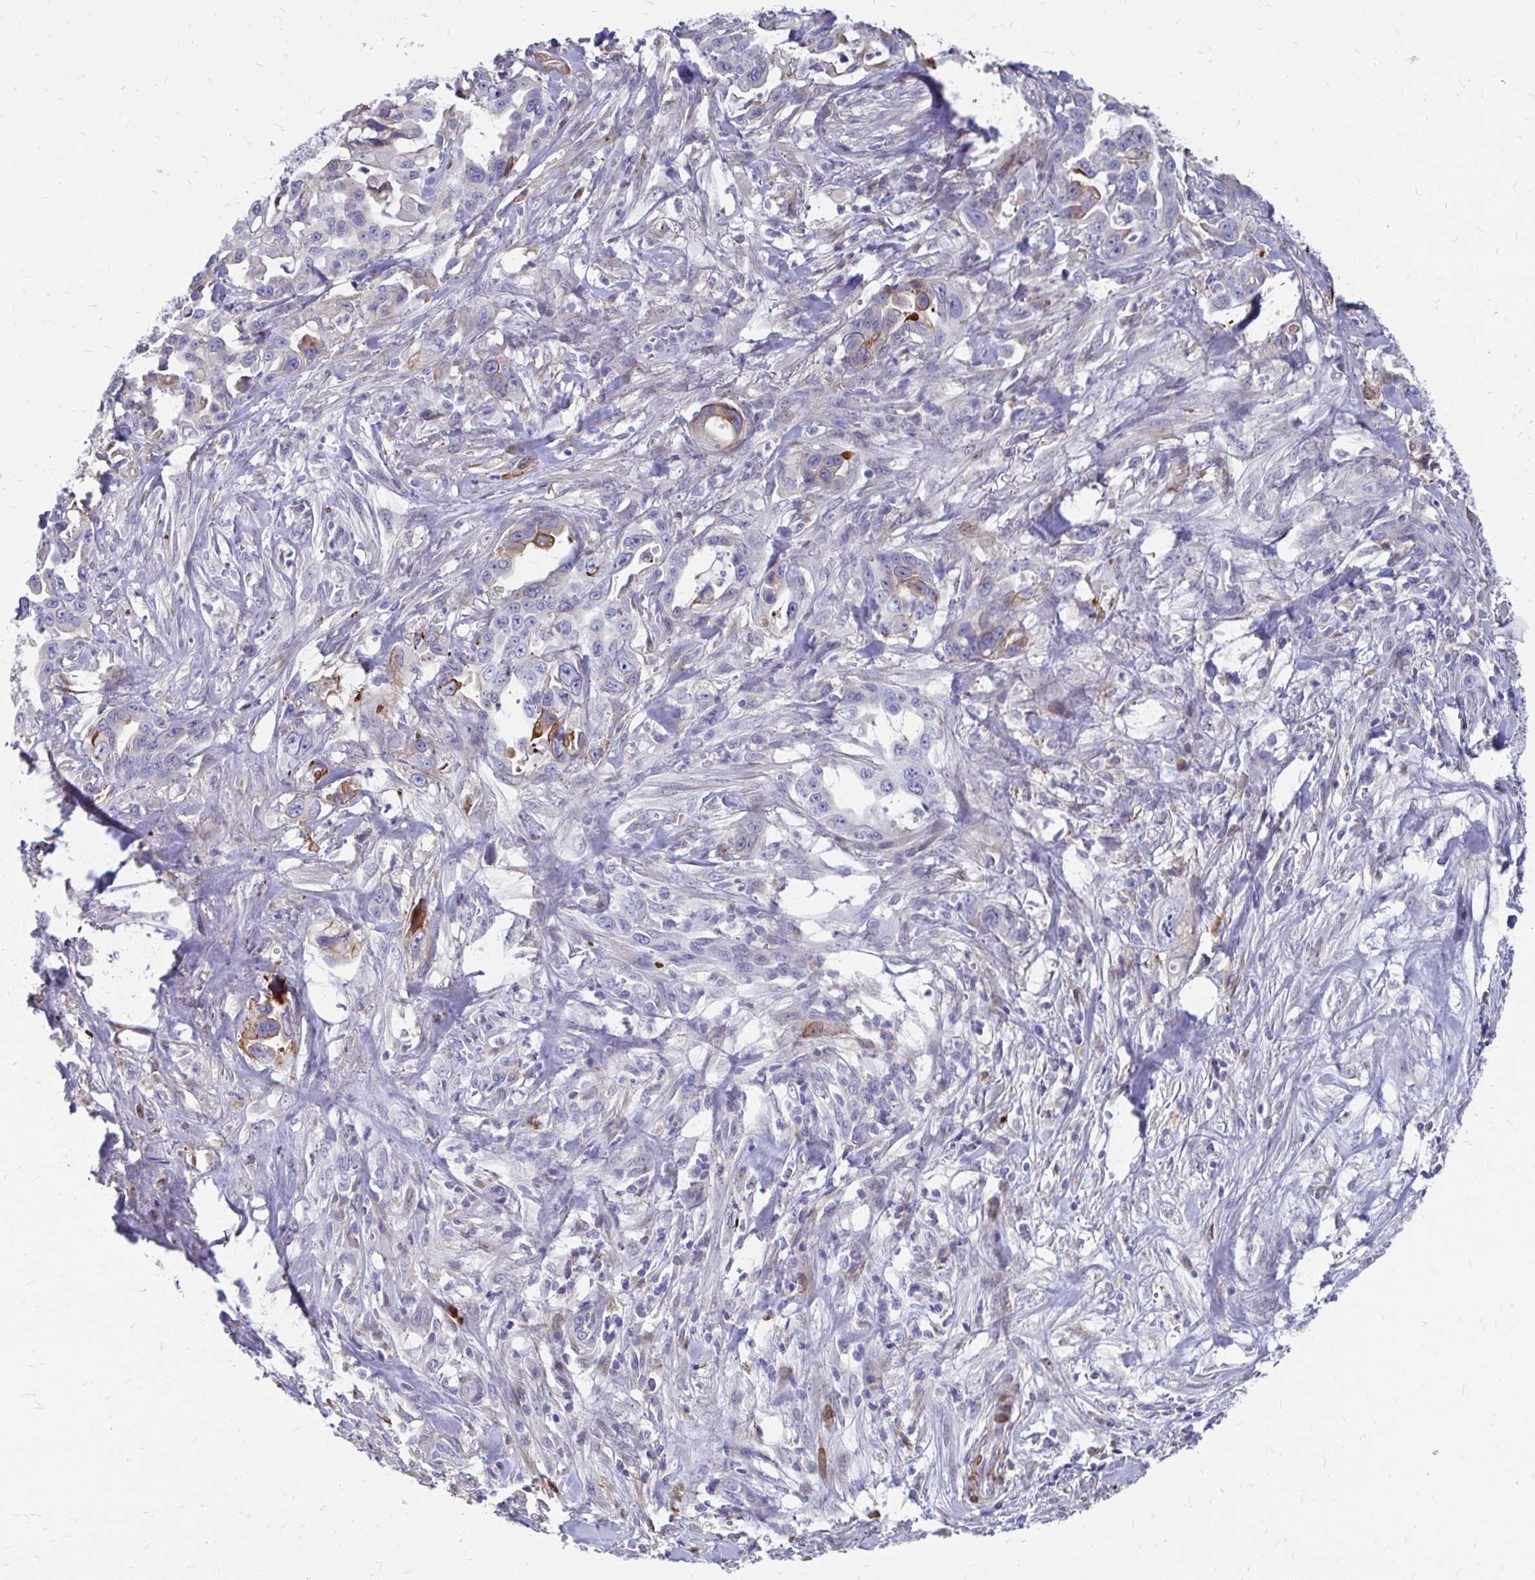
{"staining": {"intensity": "negative", "quantity": "none", "location": "none"}, "tissue": "pancreatic cancer", "cell_type": "Tumor cells", "image_type": "cancer", "snomed": [{"axis": "morphology", "description": "Adenocarcinoma, NOS"}, {"axis": "topography", "description": "Pancreas"}], "caption": "The immunohistochemistry image has no significant staining in tumor cells of pancreatic cancer tissue. (DAB immunohistochemistry (IHC), high magnification).", "gene": "CDKL1", "patient": {"sex": "female", "age": 61}}